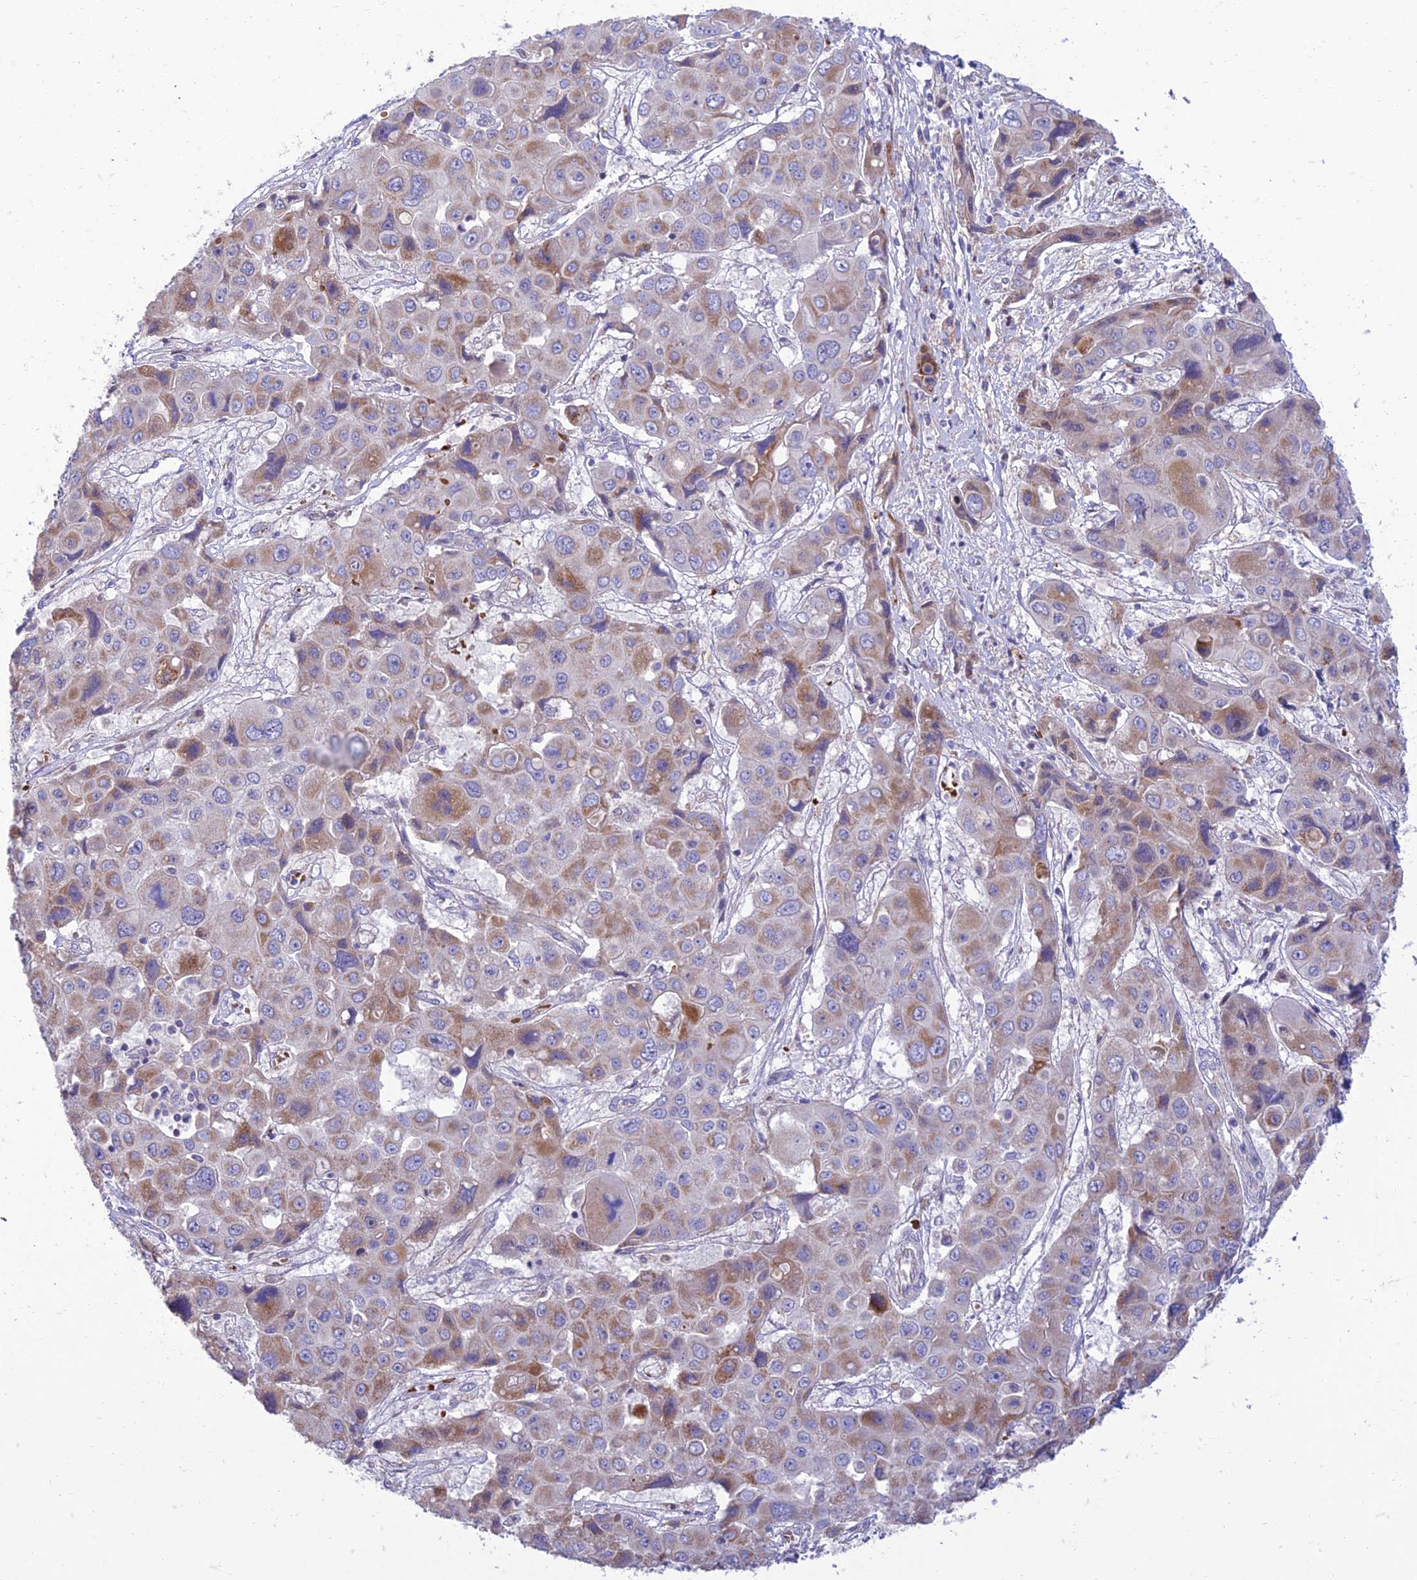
{"staining": {"intensity": "moderate", "quantity": "<25%", "location": "cytoplasmic/membranous"}, "tissue": "liver cancer", "cell_type": "Tumor cells", "image_type": "cancer", "snomed": [{"axis": "morphology", "description": "Cholangiocarcinoma"}, {"axis": "topography", "description": "Liver"}], "caption": "A high-resolution image shows immunohistochemistry (IHC) staining of liver cholangiocarcinoma, which exhibits moderate cytoplasmic/membranous staining in about <25% of tumor cells.", "gene": "SEL1L3", "patient": {"sex": "male", "age": 67}}